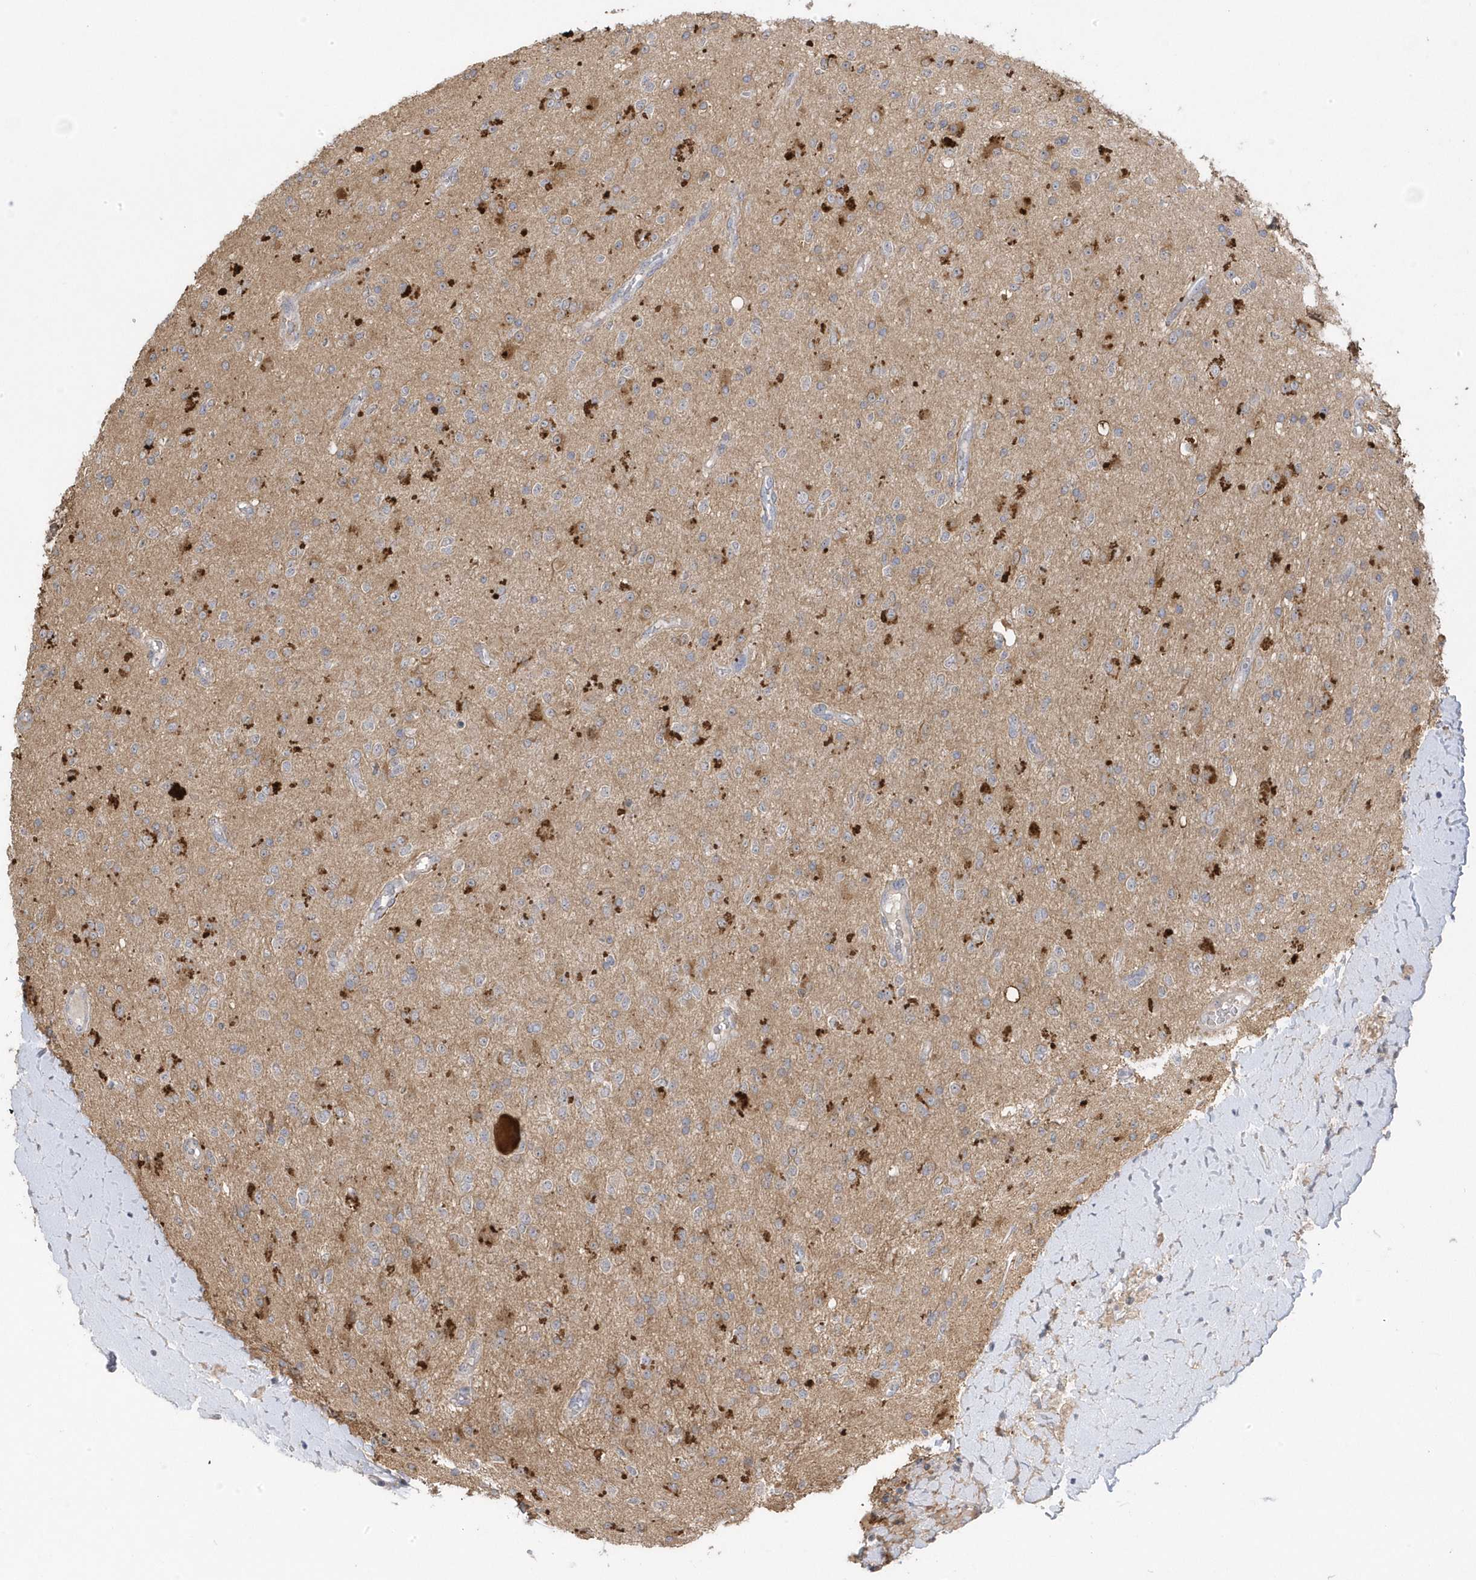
{"staining": {"intensity": "moderate", "quantity": "<25%", "location": "cytoplasmic/membranous"}, "tissue": "glioma", "cell_type": "Tumor cells", "image_type": "cancer", "snomed": [{"axis": "morphology", "description": "Glioma, malignant, High grade"}, {"axis": "topography", "description": "Brain"}], "caption": "Human malignant glioma (high-grade) stained with a brown dye exhibits moderate cytoplasmic/membranous positive staining in about <25% of tumor cells.", "gene": "GTPBP6", "patient": {"sex": "male", "age": 34}}